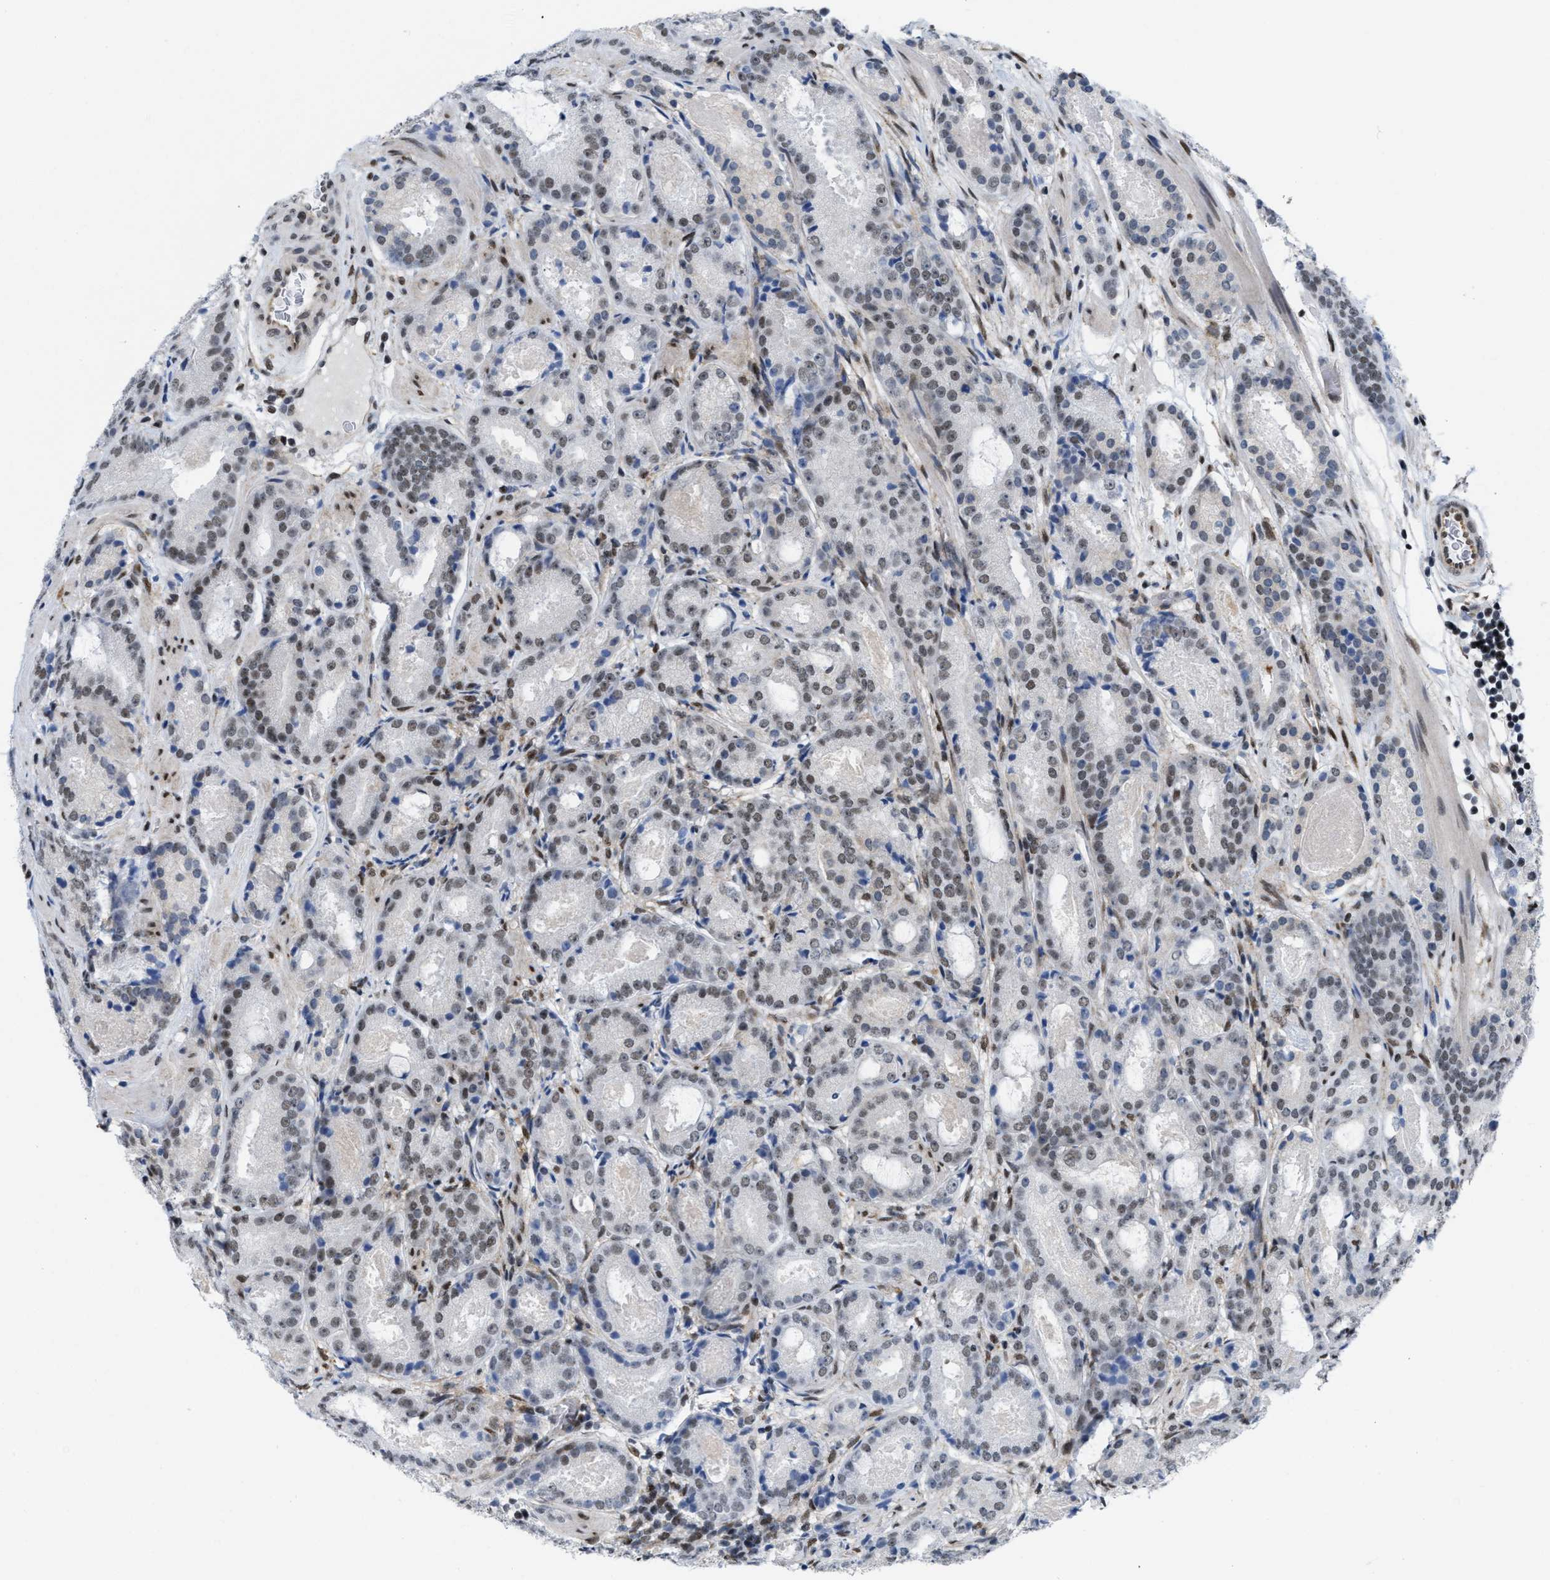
{"staining": {"intensity": "weak", "quantity": "25%-75%", "location": "nuclear"}, "tissue": "prostate cancer", "cell_type": "Tumor cells", "image_type": "cancer", "snomed": [{"axis": "morphology", "description": "Adenocarcinoma, Low grade"}, {"axis": "topography", "description": "Prostate"}], "caption": "An immunohistochemistry (IHC) histopathology image of tumor tissue is shown. Protein staining in brown shows weak nuclear positivity in low-grade adenocarcinoma (prostate) within tumor cells.", "gene": "MIER1", "patient": {"sex": "male", "age": 69}}